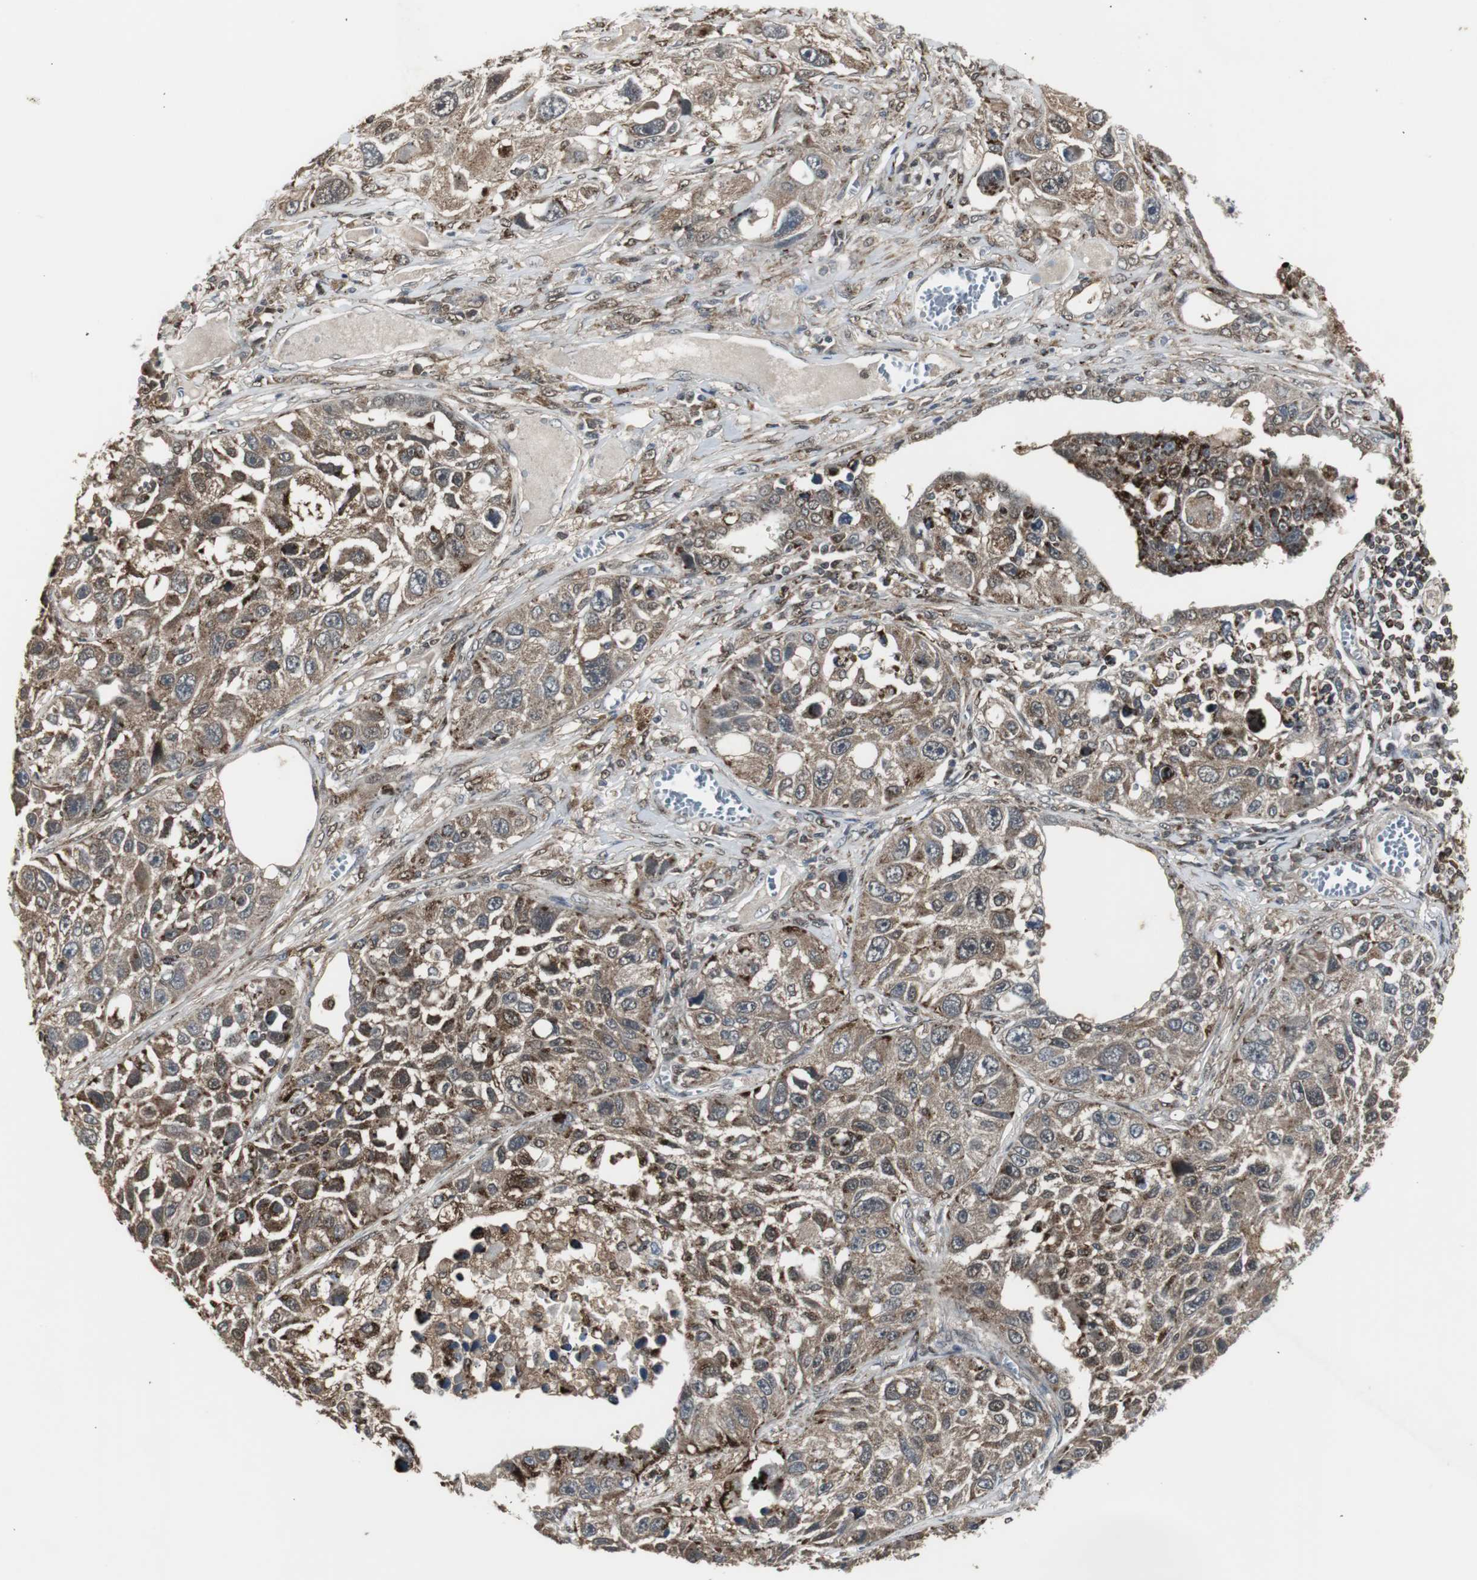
{"staining": {"intensity": "moderate", "quantity": ">75%", "location": "cytoplasmic/membranous,nuclear"}, "tissue": "lung cancer", "cell_type": "Tumor cells", "image_type": "cancer", "snomed": [{"axis": "morphology", "description": "Squamous cell carcinoma, NOS"}, {"axis": "topography", "description": "Lung"}], "caption": "An IHC photomicrograph of tumor tissue is shown. Protein staining in brown shows moderate cytoplasmic/membranous and nuclear positivity in squamous cell carcinoma (lung) within tumor cells. The protein of interest is shown in brown color, while the nuclei are stained blue.", "gene": "PLIN3", "patient": {"sex": "male", "age": 71}}